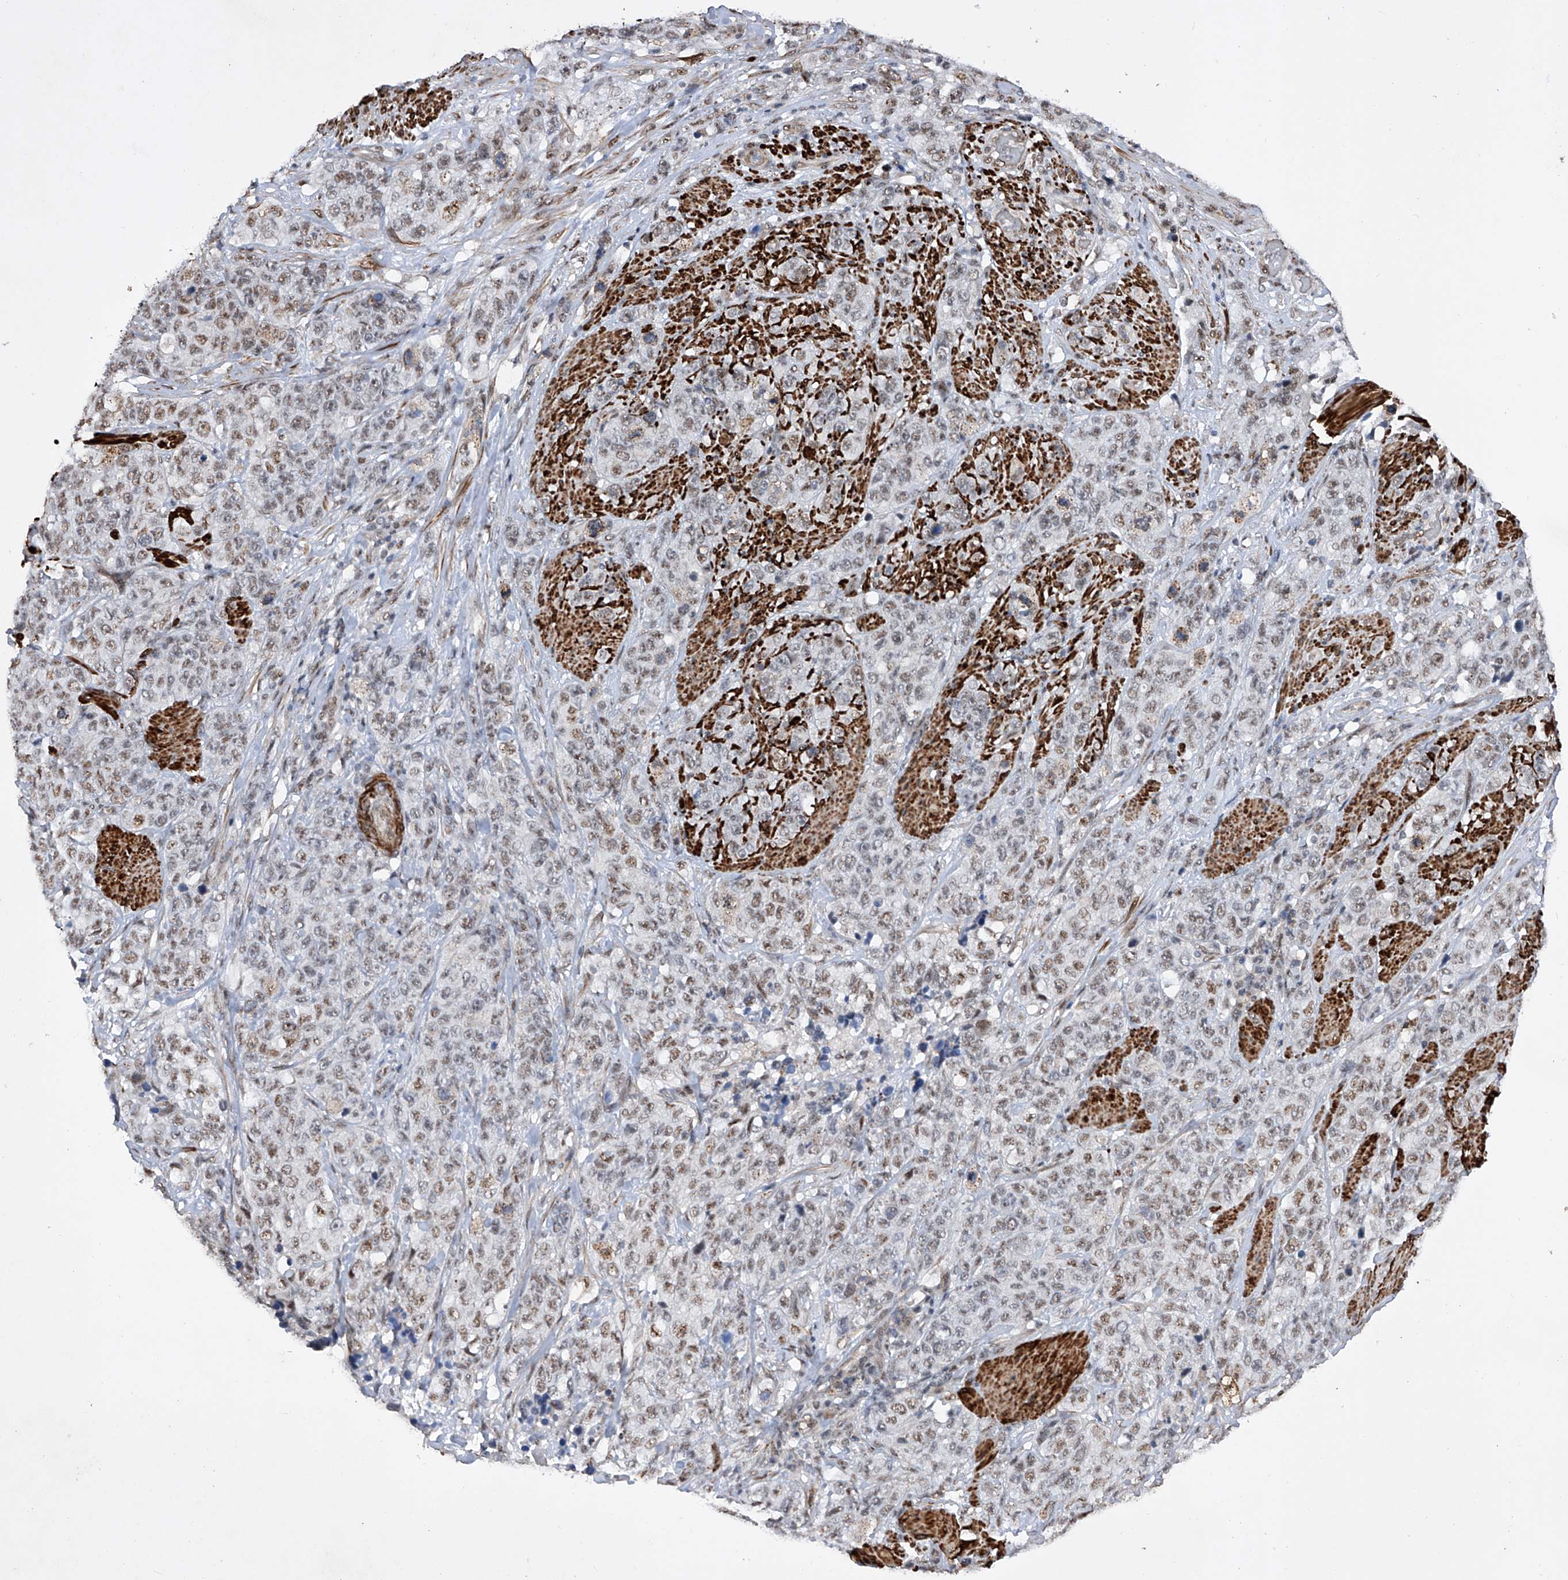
{"staining": {"intensity": "weak", "quantity": ">75%", "location": "nuclear"}, "tissue": "stomach cancer", "cell_type": "Tumor cells", "image_type": "cancer", "snomed": [{"axis": "morphology", "description": "Adenocarcinoma, NOS"}, {"axis": "topography", "description": "Stomach"}], "caption": "DAB immunohistochemical staining of adenocarcinoma (stomach) exhibits weak nuclear protein positivity in about >75% of tumor cells.", "gene": "NFATC4", "patient": {"sex": "male", "age": 48}}